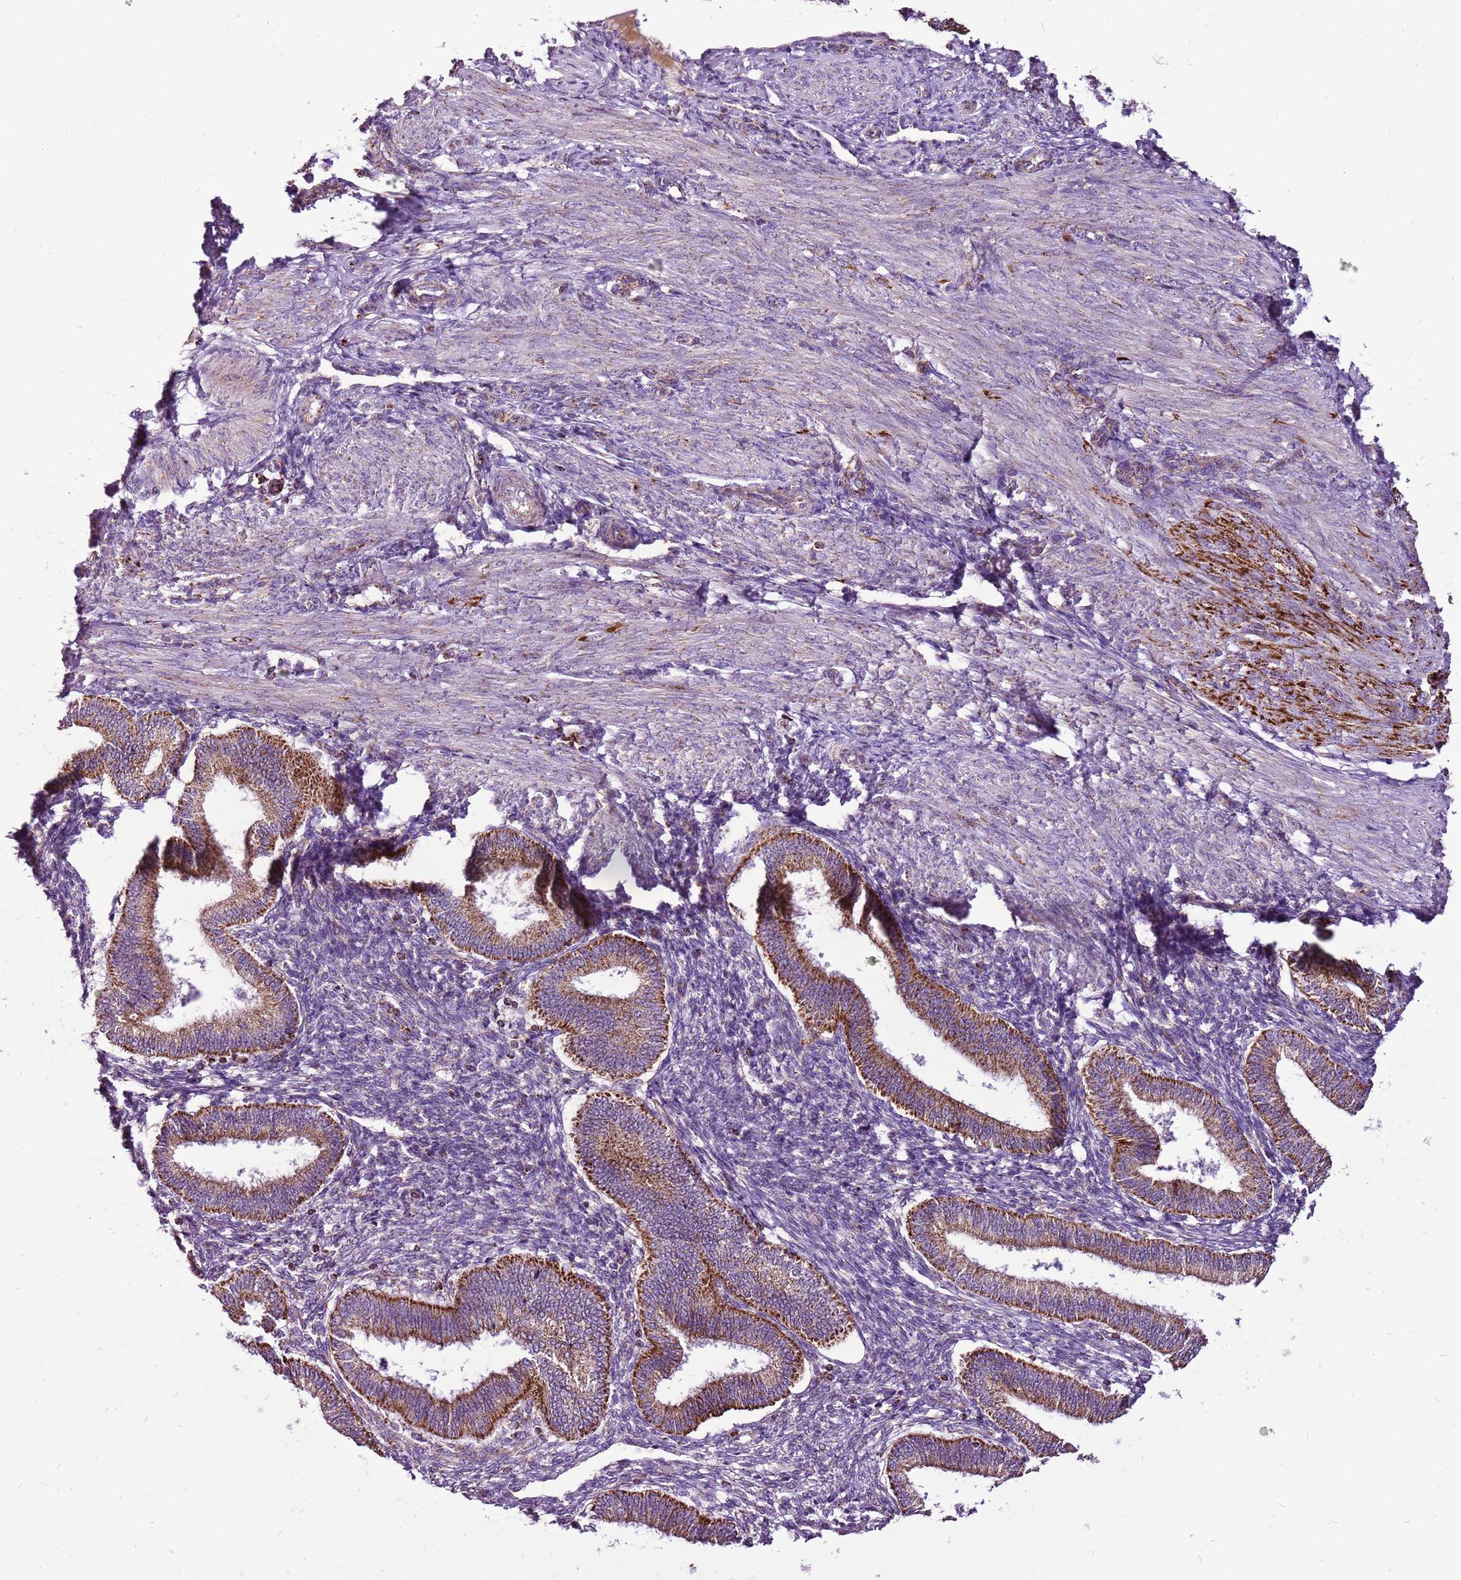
{"staining": {"intensity": "negative", "quantity": "none", "location": "none"}, "tissue": "endometrium", "cell_type": "Cells in endometrial stroma", "image_type": "normal", "snomed": [{"axis": "morphology", "description": "Normal tissue, NOS"}, {"axis": "topography", "description": "Endometrium"}], "caption": "Immunohistochemistry (IHC) image of unremarkable endometrium: human endometrium stained with DAB (3,3'-diaminobenzidine) displays no significant protein expression in cells in endometrial stroma.", "gene": "GCDH", "patient": {"sex": "female", "age": 39}}